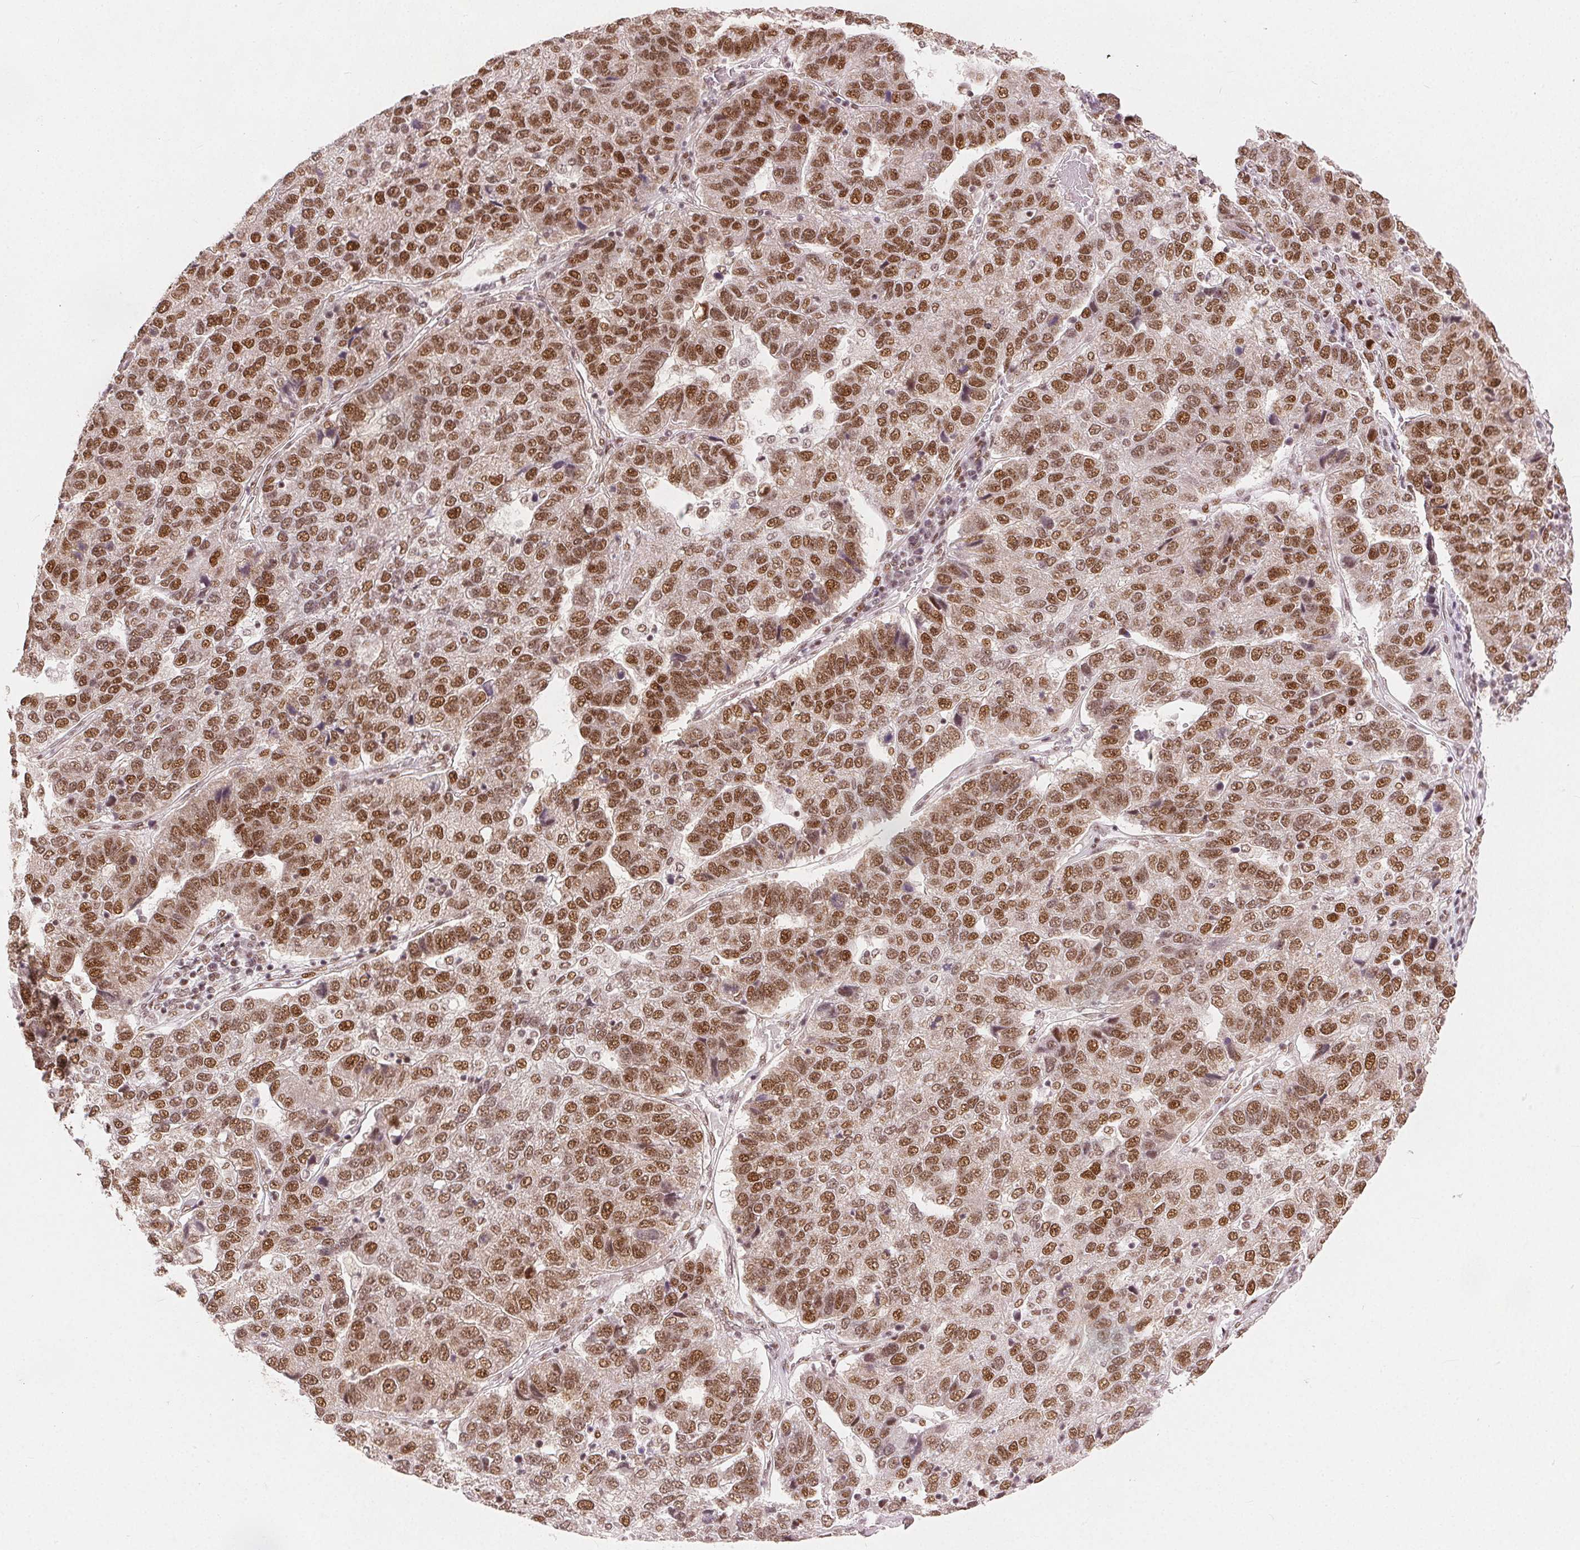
{"staining": {"intensity": "moderate", "quantity": ">75%", "location": "nuclear"}, "tissue": "pancreatic cancer", "cell_type": "Tumor cells", "image_type": "cancer", "snomed": [{"axis": "morphology", "description": "Adenocarcinoma, NOS"}, {"axis": "topography", "description": "Pancreas"}], "caption": "Pancreatic cancer (adenocarcinoma) tissue demonstrates moderate nuclear positivity in approximately >75% of tumor cells", "gene": "ZNF703", "patient": {"sex": "female", "age": 61}}